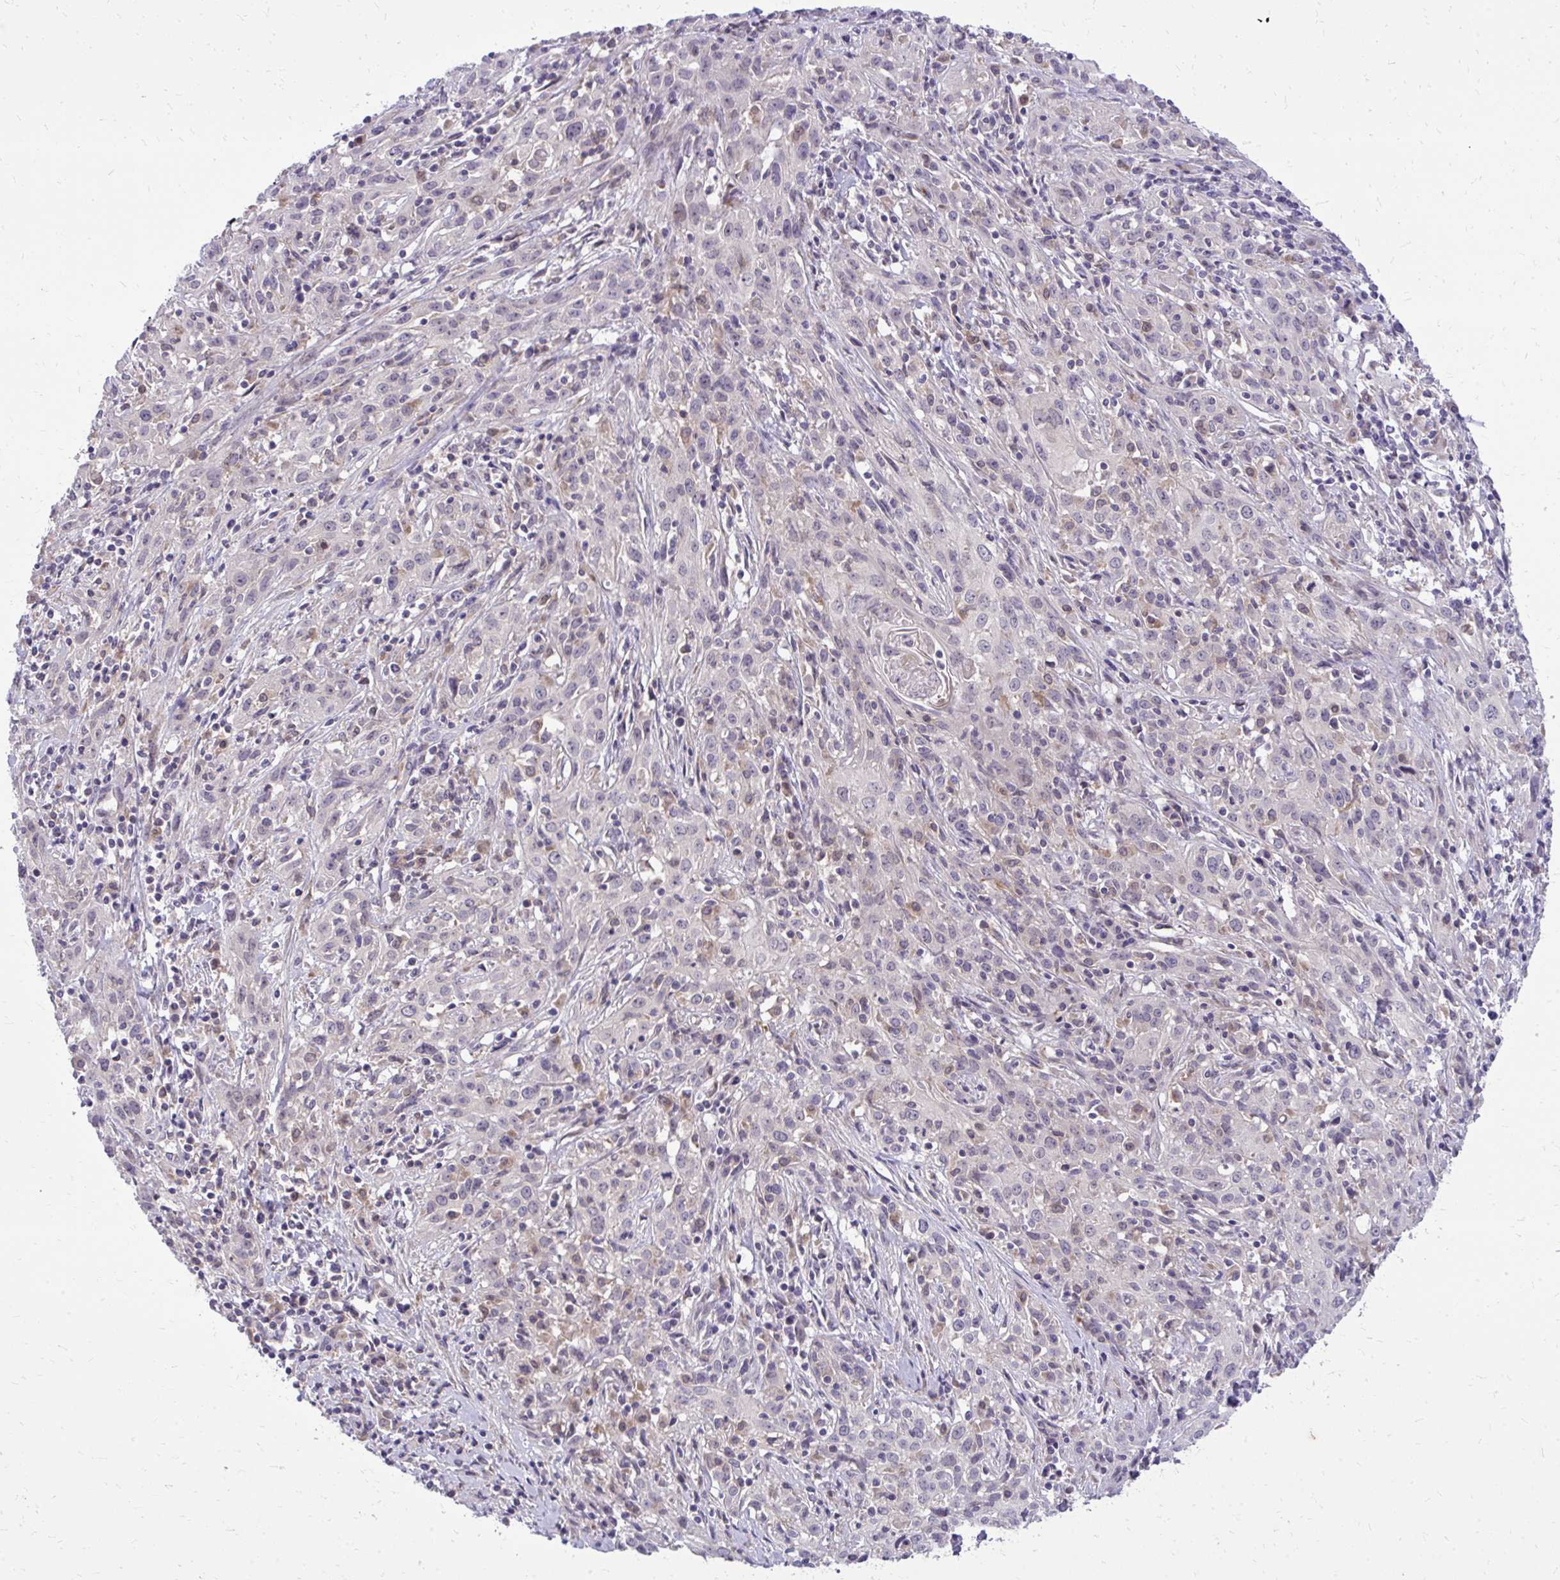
{"staining": {"intensity": "negative", "quantity": "none", "location": "none"}, "tissue": "cervical cancer", "cell_type": "Tumor cells", "image_type": "cancer", "snomed": [{"axis": "morphology", "description": "Squamous cell carcinoma, NOS"}, {"axis": "topography", "description": "Cervix"}], "caption": "Cervical cancer stained for a protein using immunohistochemistry reveals no expression tumor cells.", "gene": "DPY19L1", "patient": {"sex": "female", "age": 57}}